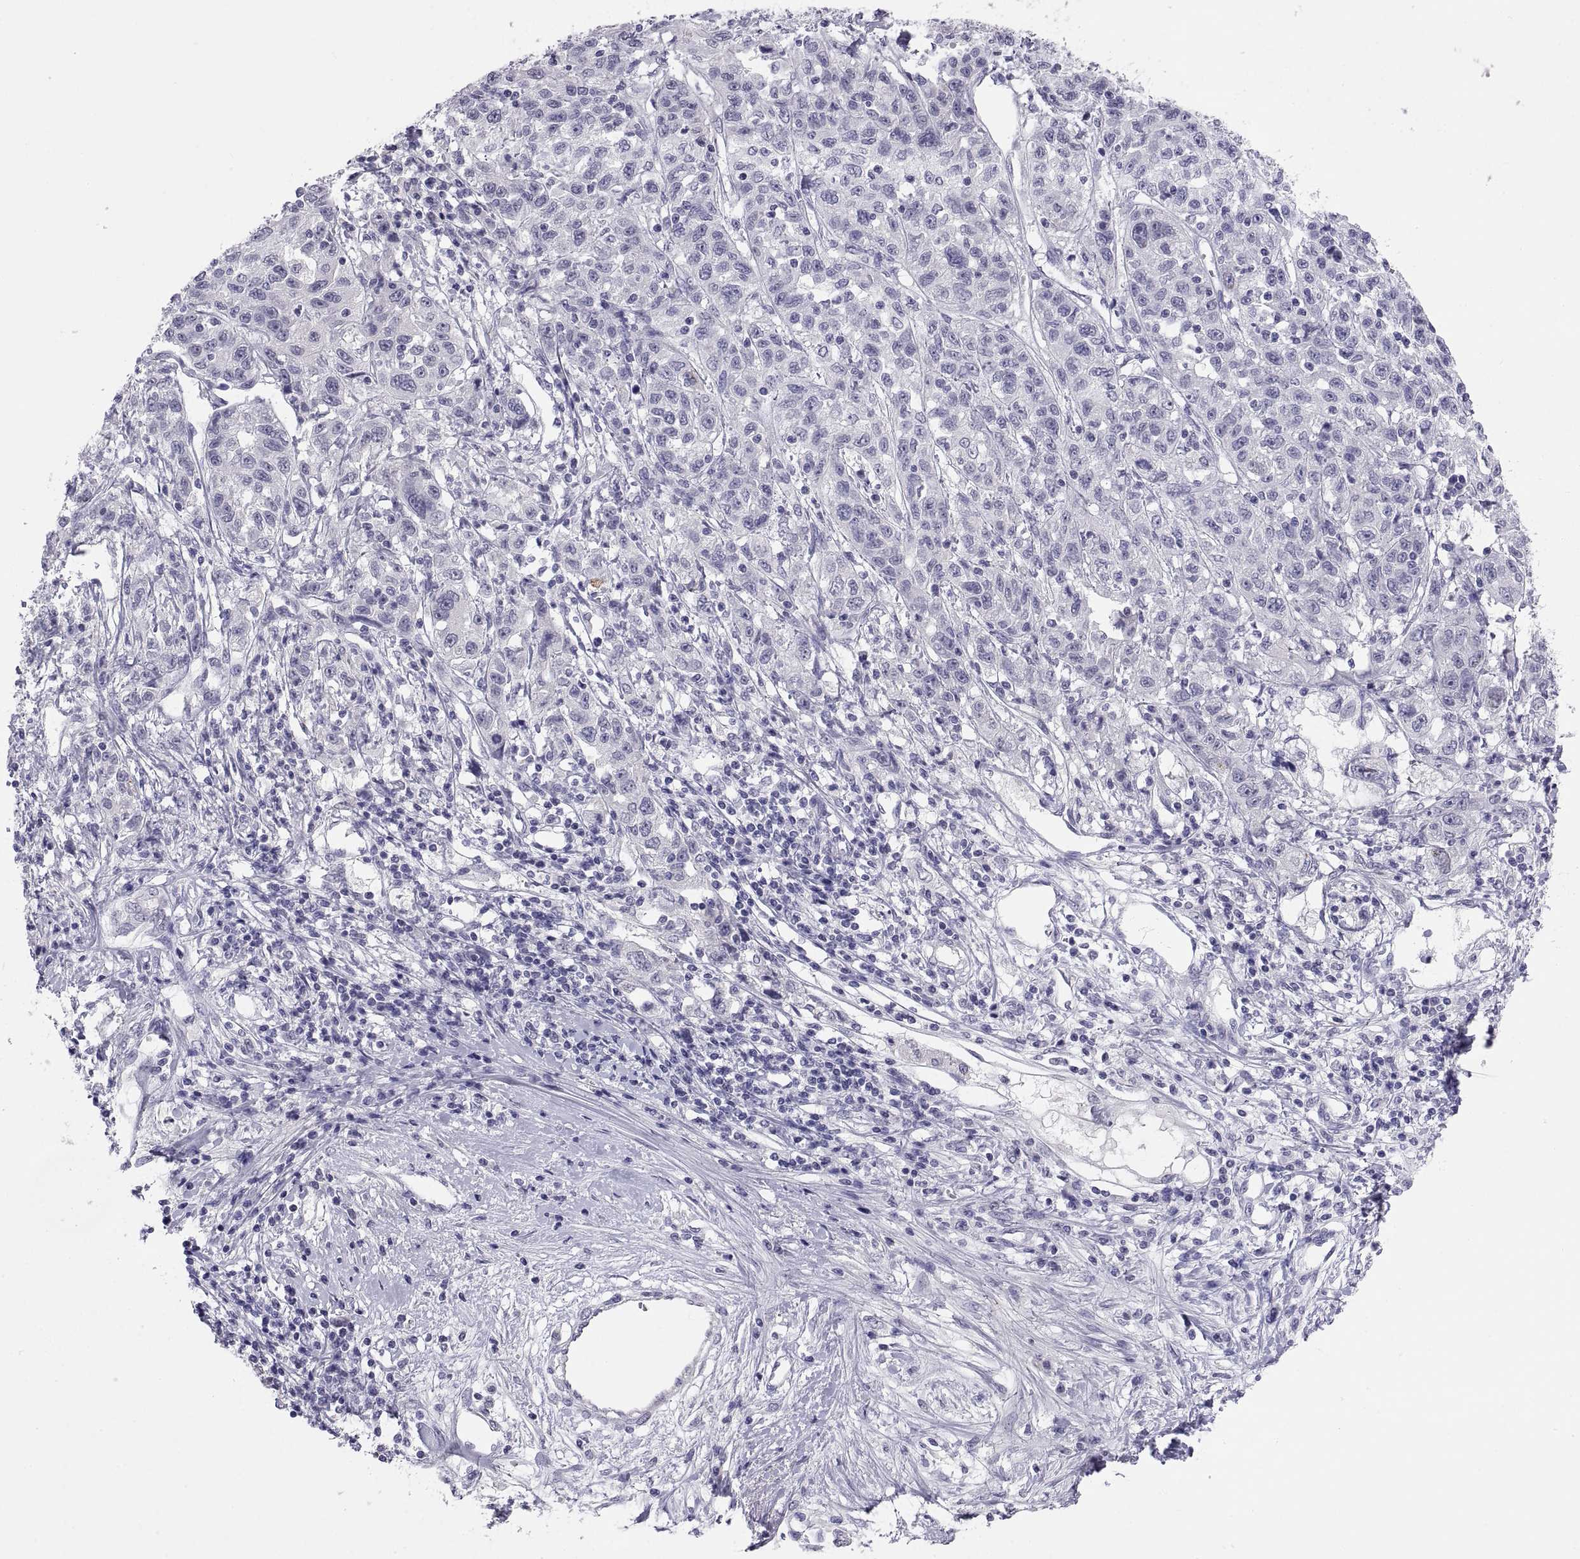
{"staining": {"intensity": "negative", "quantity": "none", "location": "none"}, "tissue": "liver cancer", "cell_type": "Tumor cells", "image_type": "cancer", "snomed": [{"axis": "morphology", "description": "Adenocarcinoma, NOS"}, {"axis": "morphology", "description": "Cholangiocarcinoma"}, {"axis": "topography", "description": "Liver"}], "caption": "This is an immunohistochemistry (IHC) histopathology image of liver cholangiocarcinoma. There is no expression in tumor cells.", "gene": "TEX13A", "patient": {"sex": "male", "age": 64}}